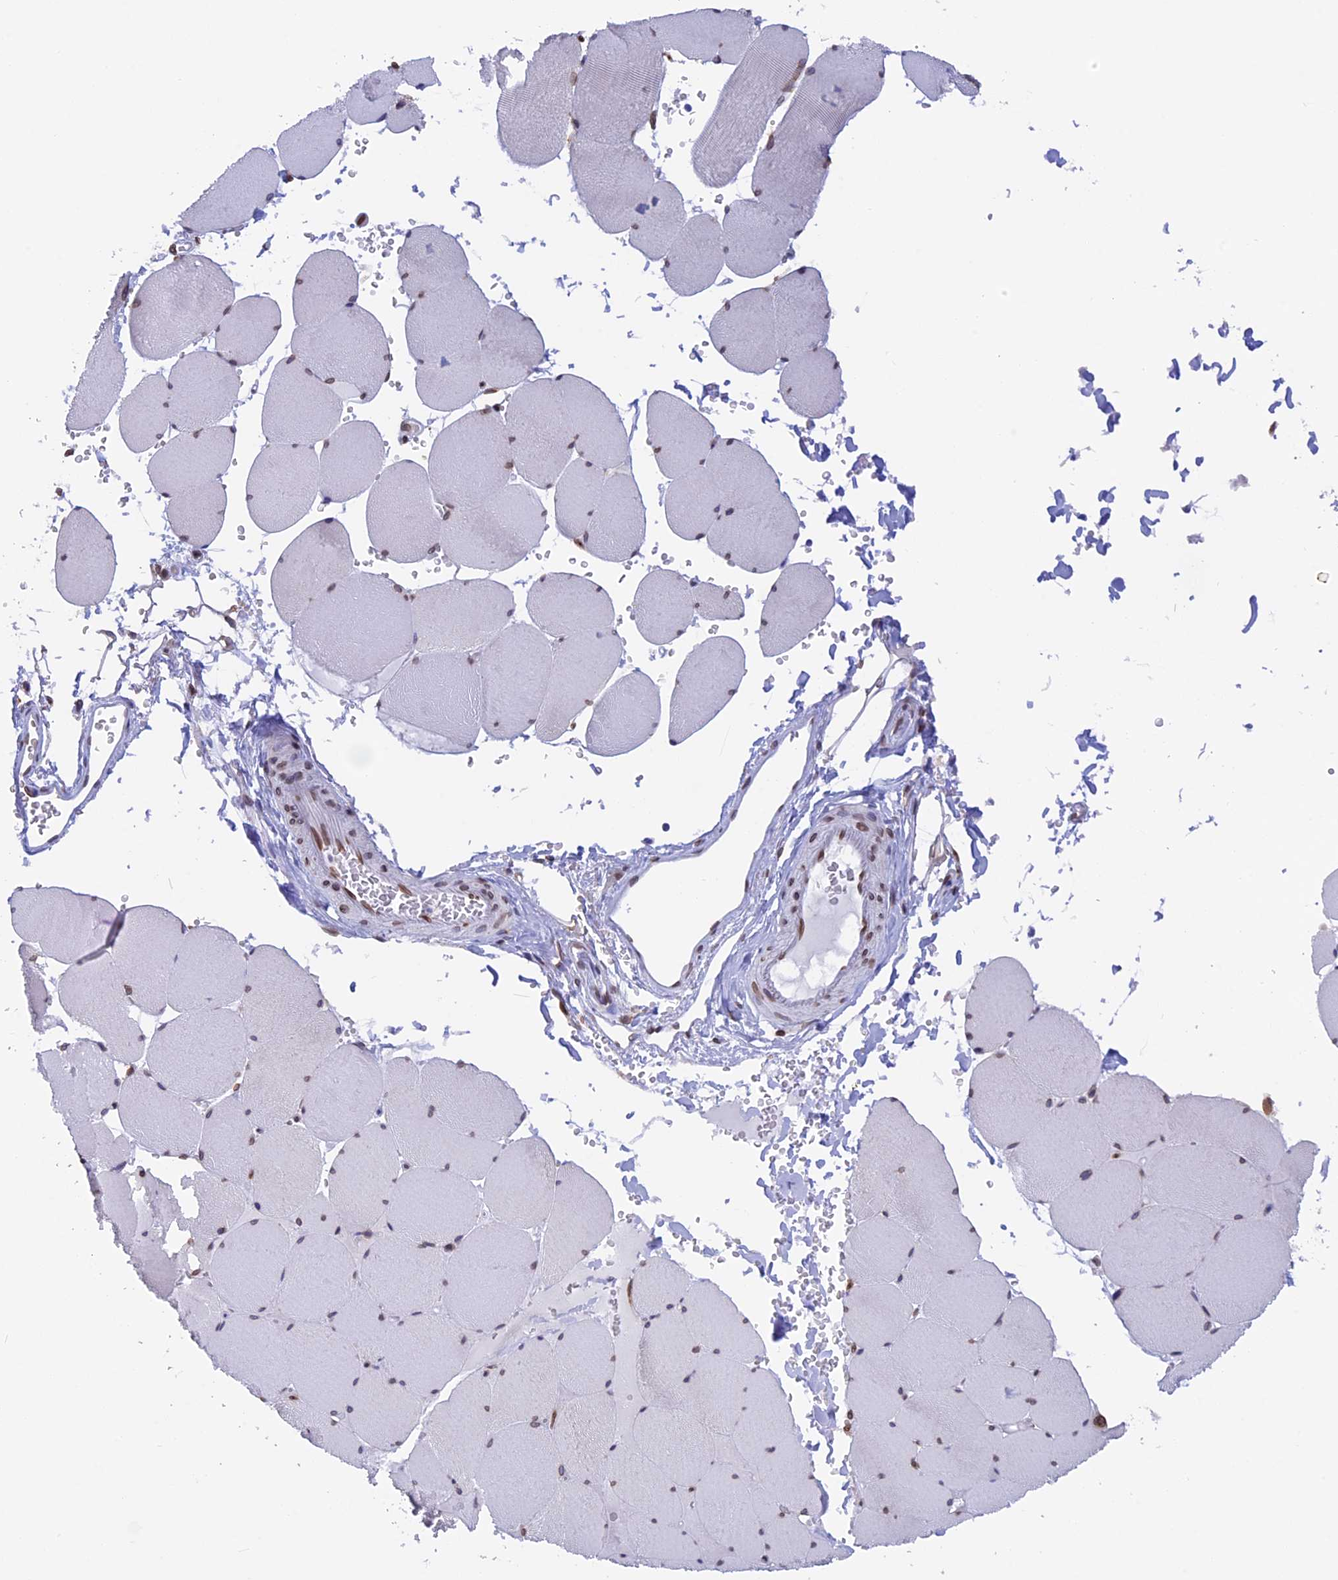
{"staining": {"intensity": "moderate", "quantity": "25%-75%", "location": "nuclear"}, "tissue": "skeletal muscle", "cell_type": "Myocytes", "image_type": "normal", "snomed": [{"axis": "morphology", "description": "Normal tissue, NOS"}, {"axis": "topography", "description": "Skeletal muscle"}, {"axis": "topography", "description": "Head-Neck"}], "caption": "IHC image of benign skeletal muscle stained for a protein (brown), which displays medium levels of moderate nuclear positivity in approximately 25%-75% of myocytes.", "gene": "TMPRSS7", "patient": {"sex": "male", "age": 66}}